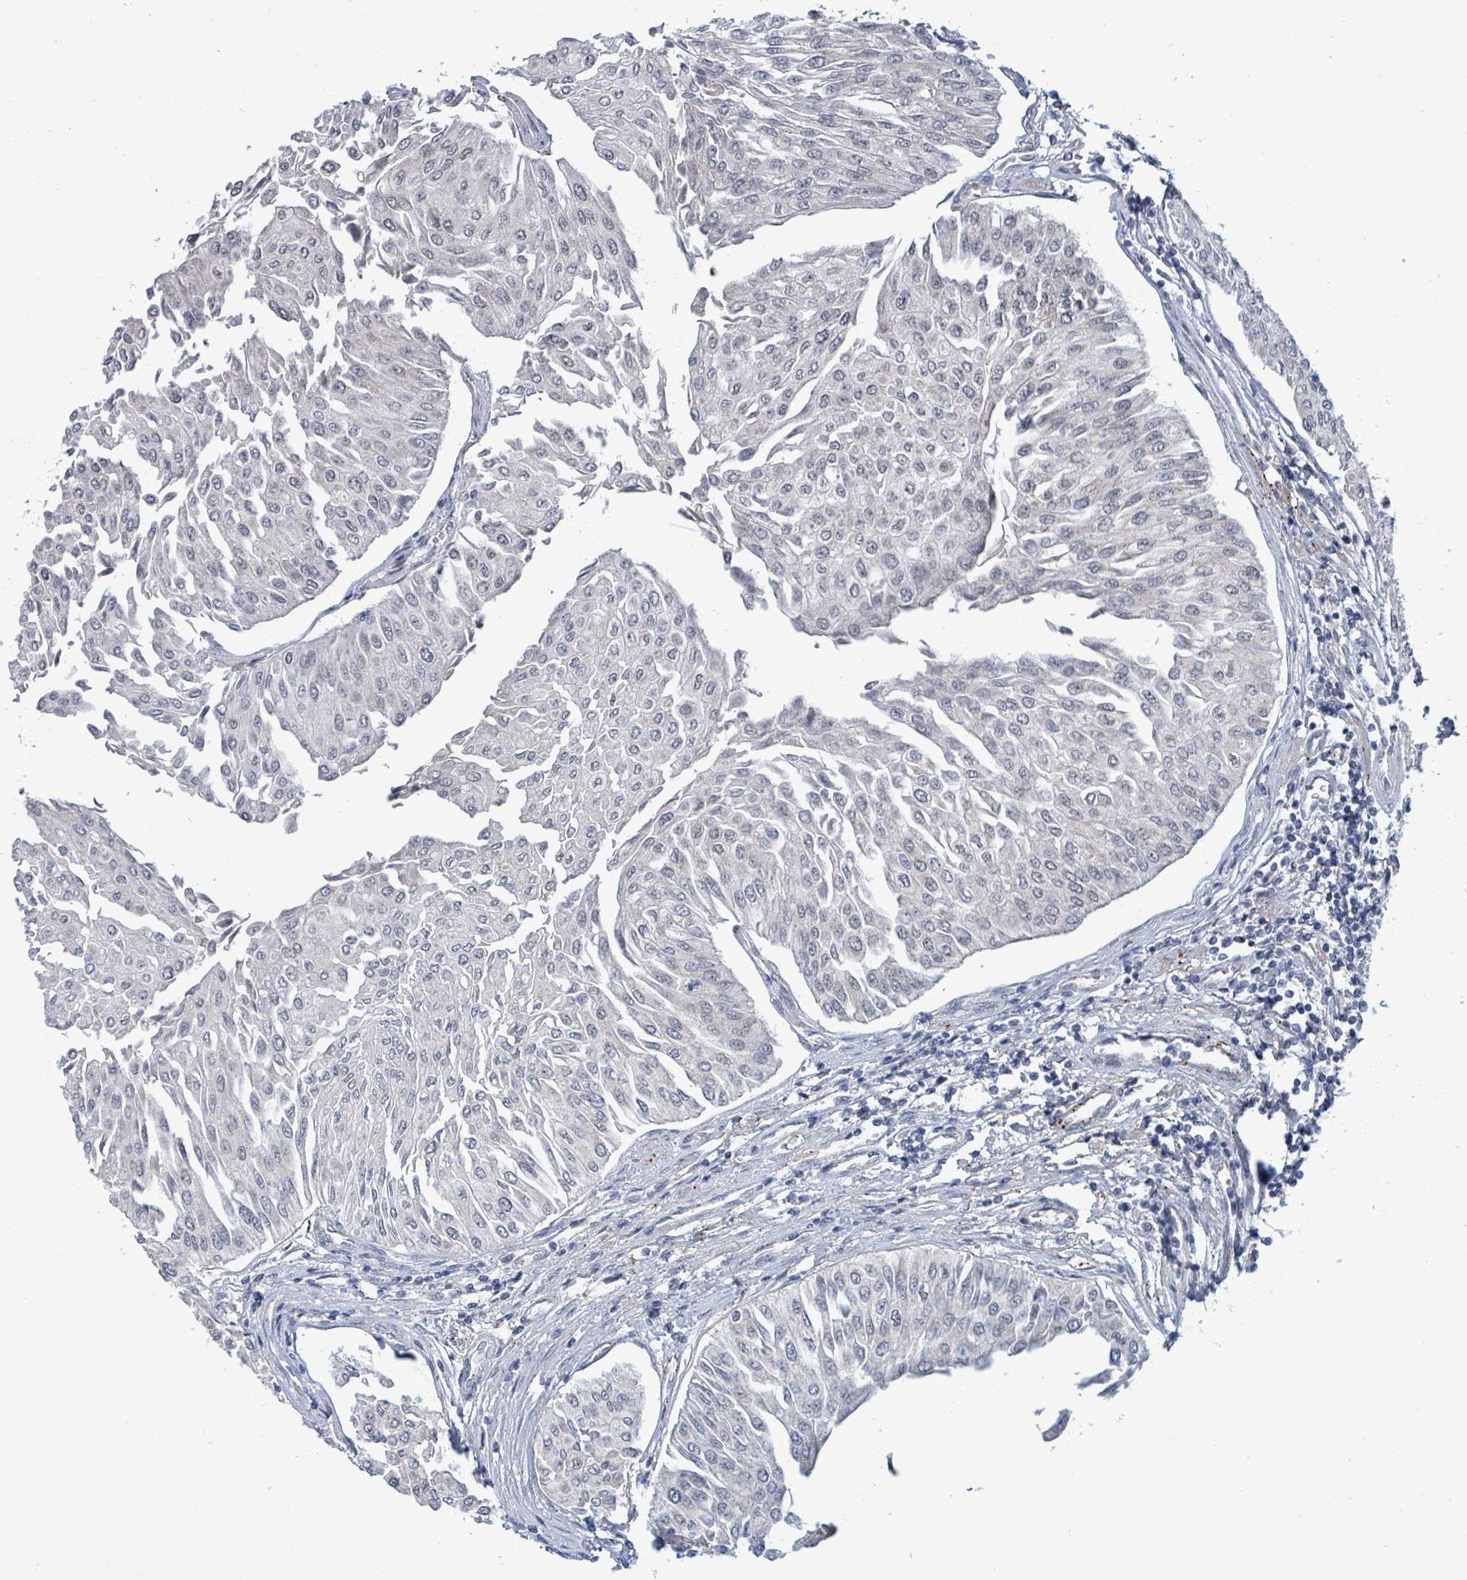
{"staining": {"intensity": "negative", "quantity": "none", "location": "none"}, "tissue": "urothelial cancer", "cell_type": "Tumor cells", "image_type": "cancer", "snomed": [{"axis": "morphology", "description": "Urothelial carcinoma, Low grade"}, {"axis": "topography", "description": "Urinary bladder"}], "caption": "Urothelial cancer was stained to show a protein in brown. There is no significant positivity in tumor cells.", "gene": "ZFPM1", "patient": {"sex": "male", "age": 67}}